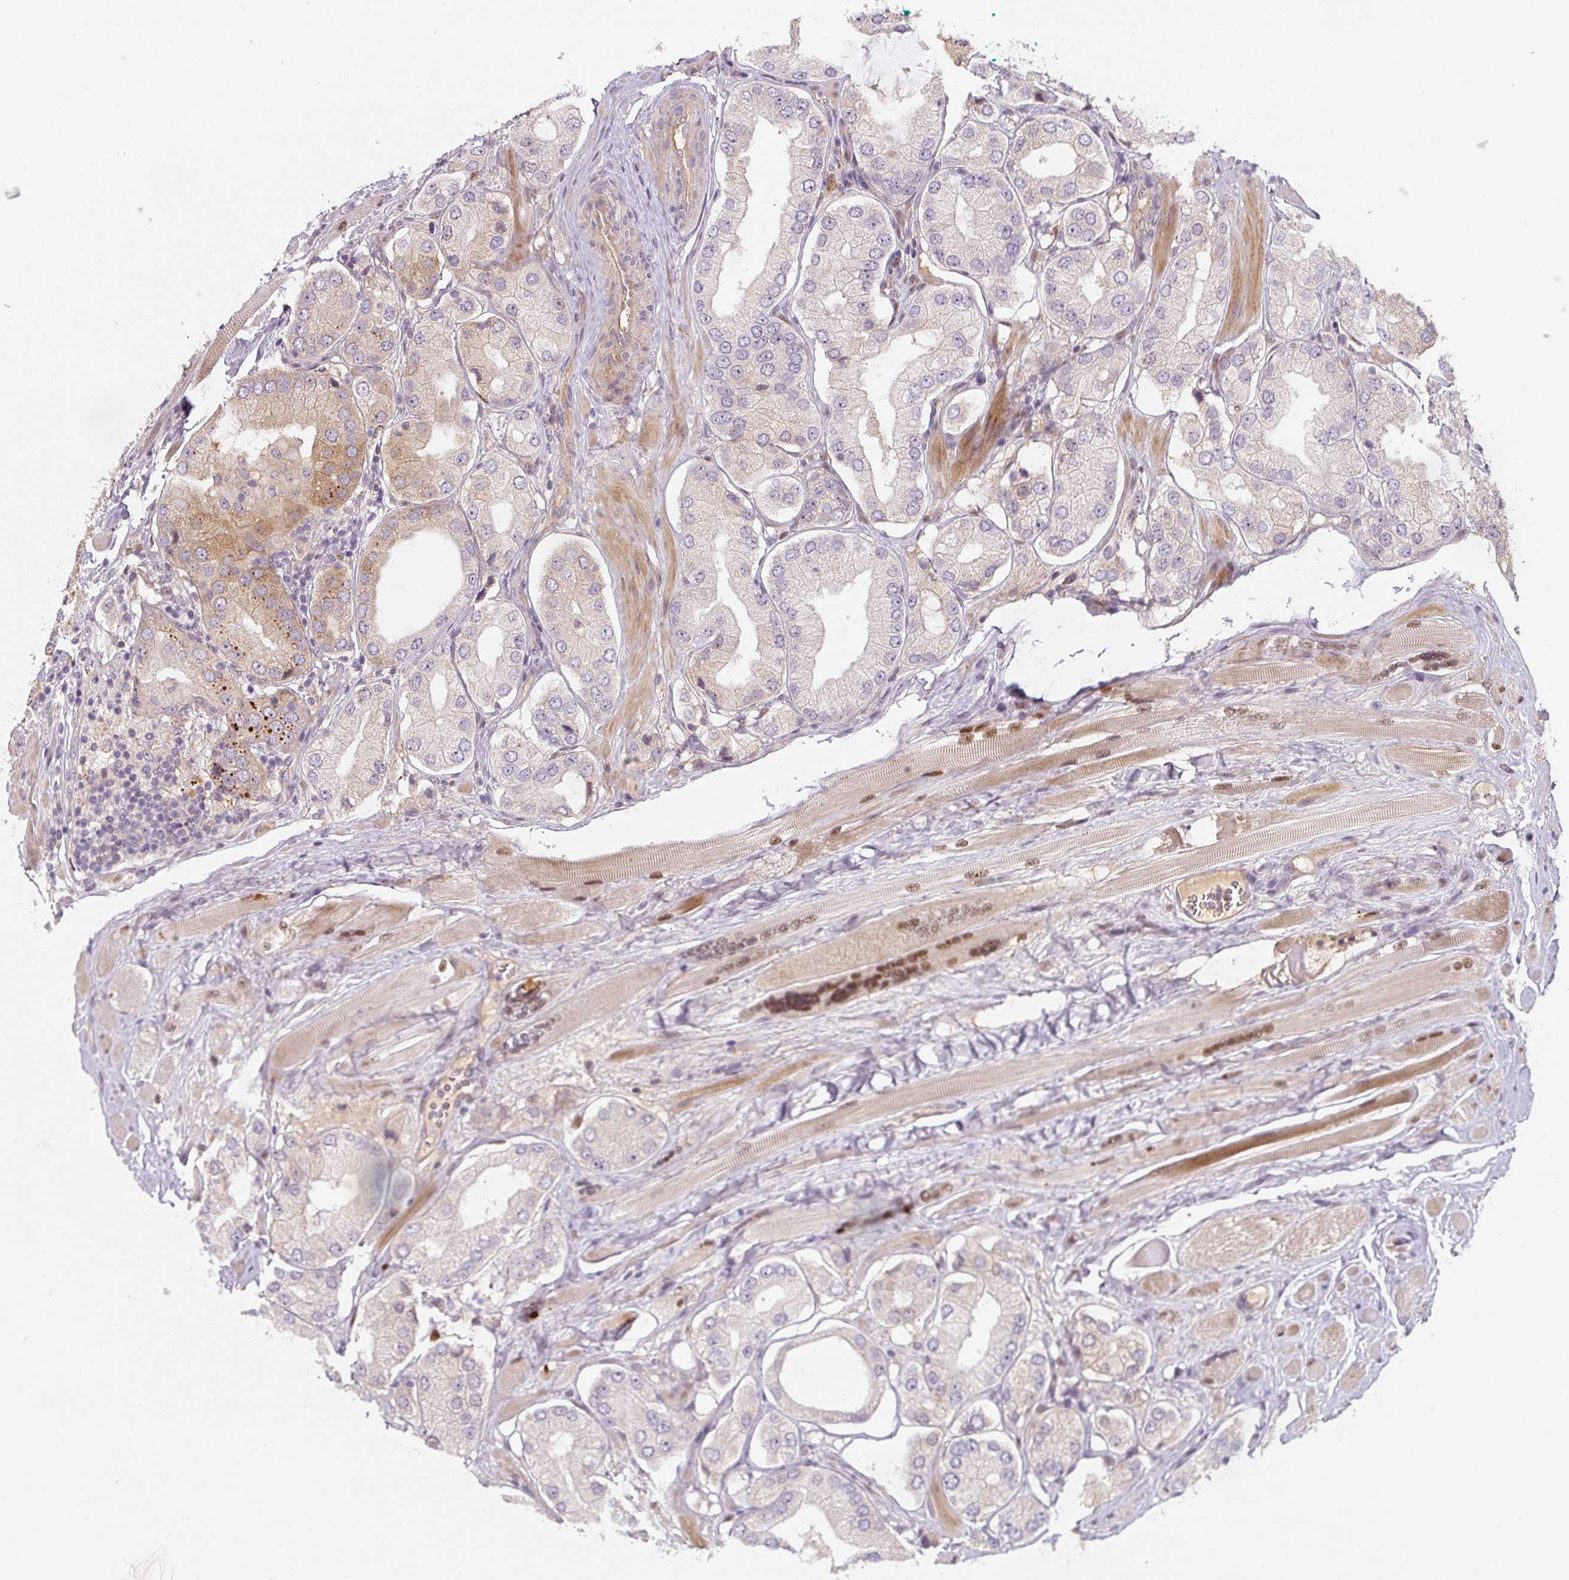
{"staining": {"intensity": "moderate", "quantity": "<25%", "location": "cytoplasmic/membranous"}, "tissue": "prostate cancer", "cell_type": "Tumor cells", "image_type": "cancer", "snomed": [{"axis": "morphology", "description": "Adenocarcinoma, Low grade"}, {"axis": "topography", "description": "Prostate"}], "caption": "Adenocarcinoma (low-grade) (prostate) stained with a protein marker reveals moderate staining in tumor cells.", "gene": "PWWP3B", "patient": {"sex": "male", "age": 42}}